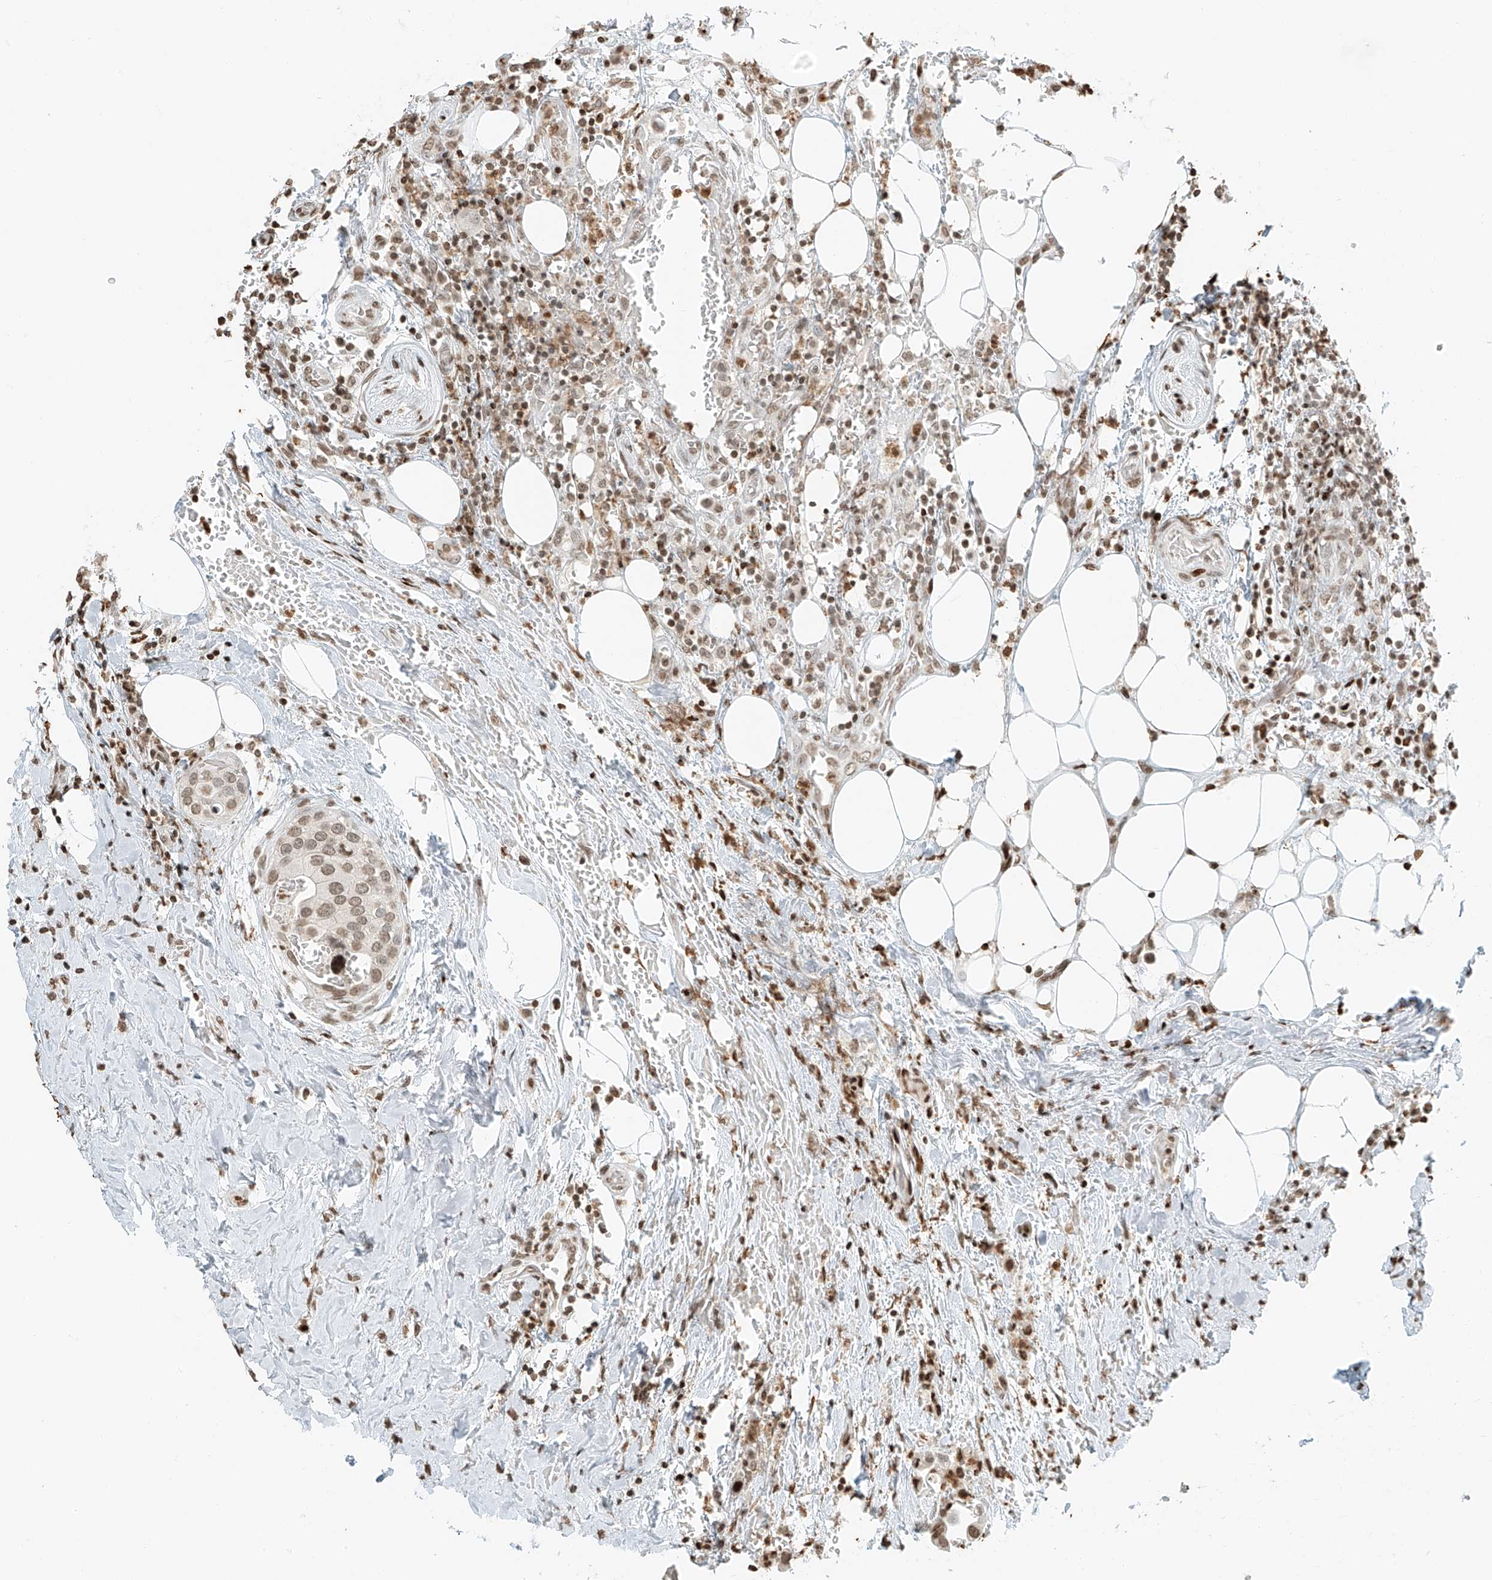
{"staining": {"intensity": "moderate", "quantity": ">75%", "location": "nuclear"}, "tissue": "urothelial cancer", "cell_type": "Tumor cells", "image_type": "cancer", "snomed": [{"axis": "morphology", "description": "Urothelial carcinoma, High grade"}, {"axis": "topography", "description": "Urinary bladder"}], "caption": "There is medium levels of moderate nuclear positivity in tumor cells of urothelial cancer, as demonstrated by immunohistochemical staining (brown color).", "gene": "C17orf58", "patient": {"sex": "male", "age": 64}}